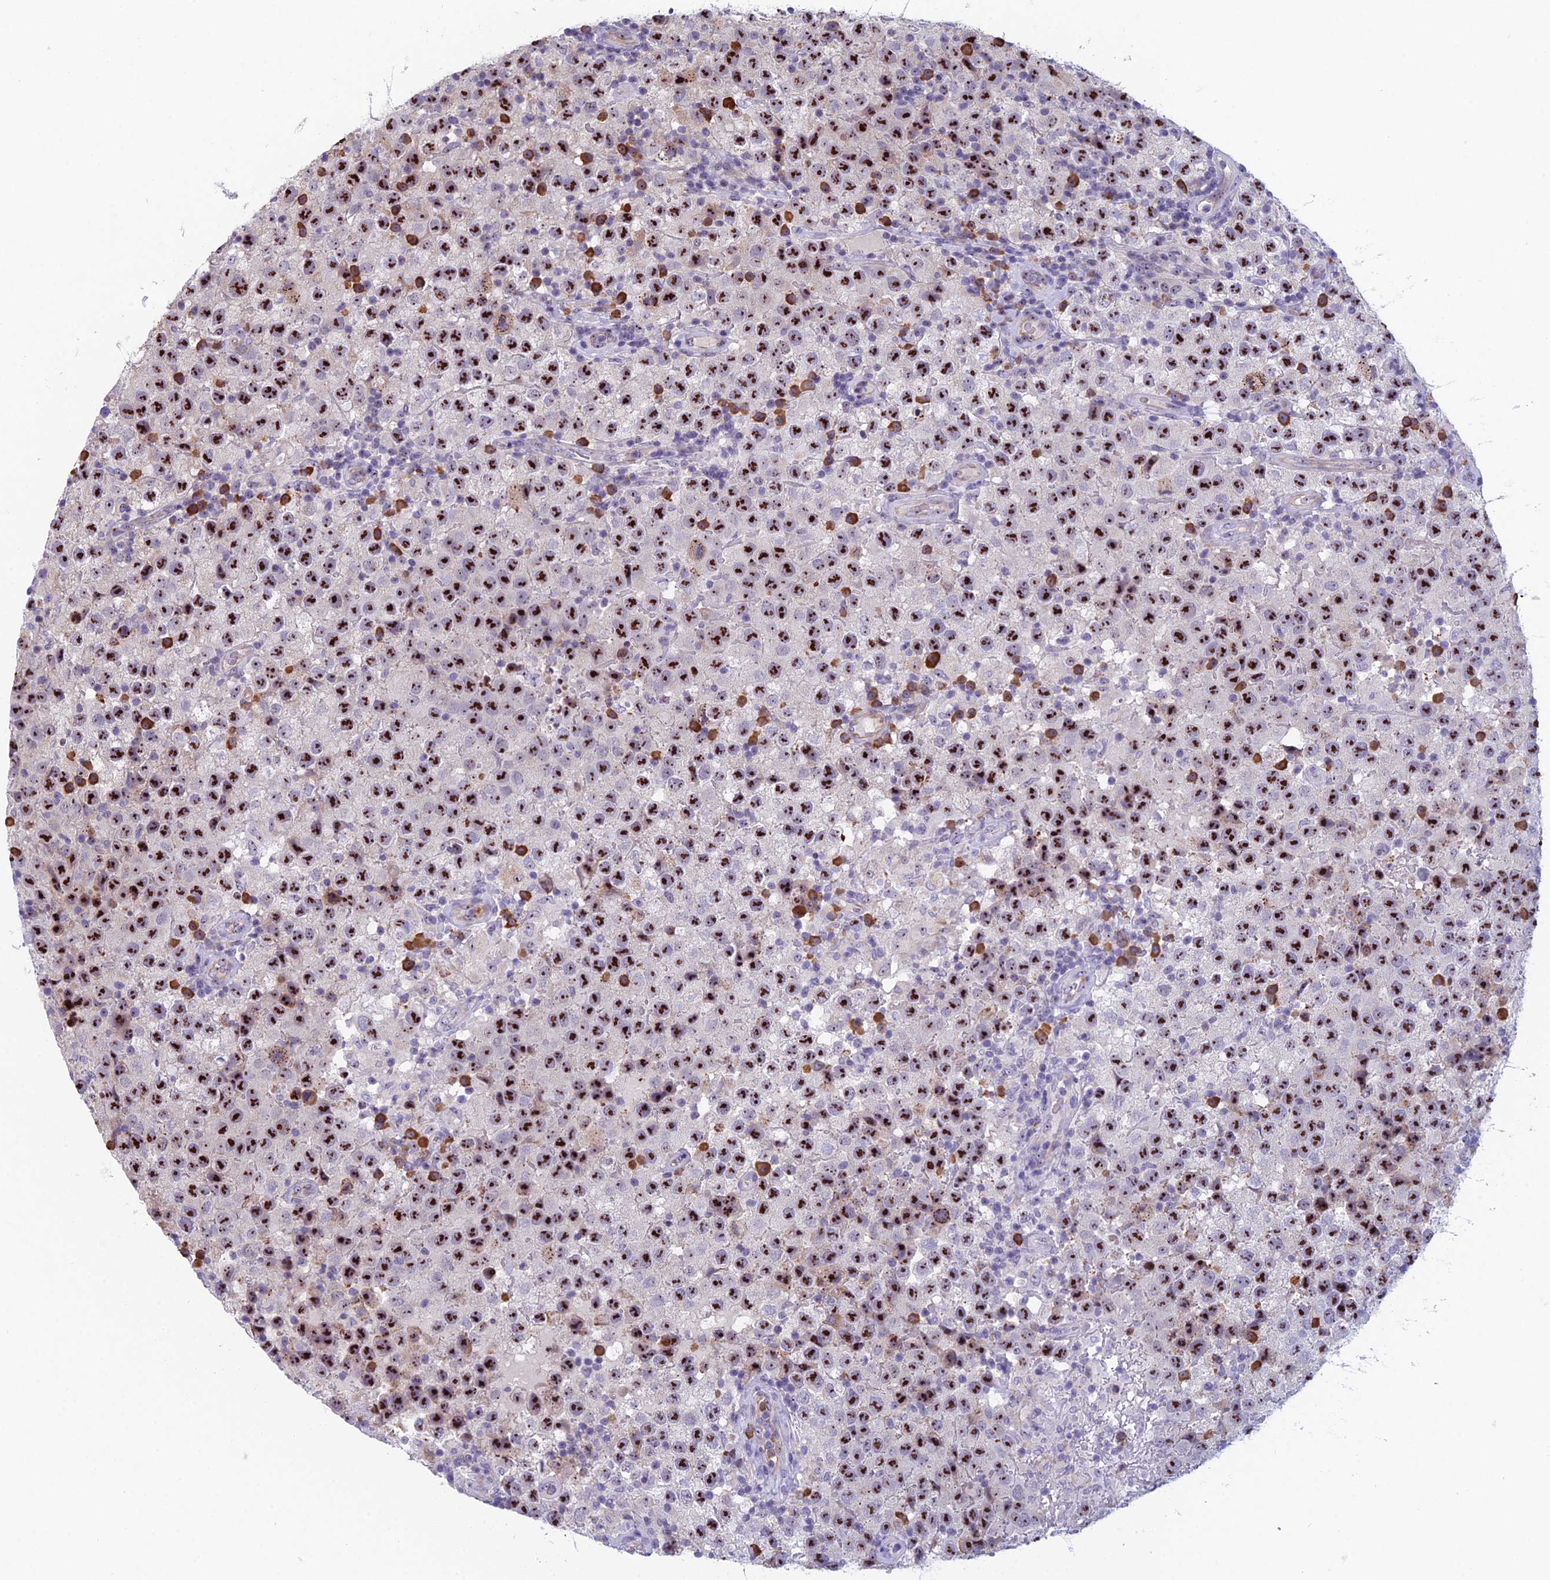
{"staining": {"intensity": "strong", "quantity": ">75%", "location": "nuclear"}, "tissue": "testis cancer", "cell_type": "Tumor cells", "image_type": "cancer", "snomed": [{"axis": "morphology", "description": "Seminoma, NOS"}, {"axis": "morphology", "description": "Carcinoma, Embryonal, NOS"}, {"axis": "topography", "description": "Testis"}], "caption": "Tumor cells demonstrate strong nuclear expression in about >75% of cells in testis embryonal carcinoma.", "gene": "NOC2L", "patient": {"sex": "male", "age": 41}}